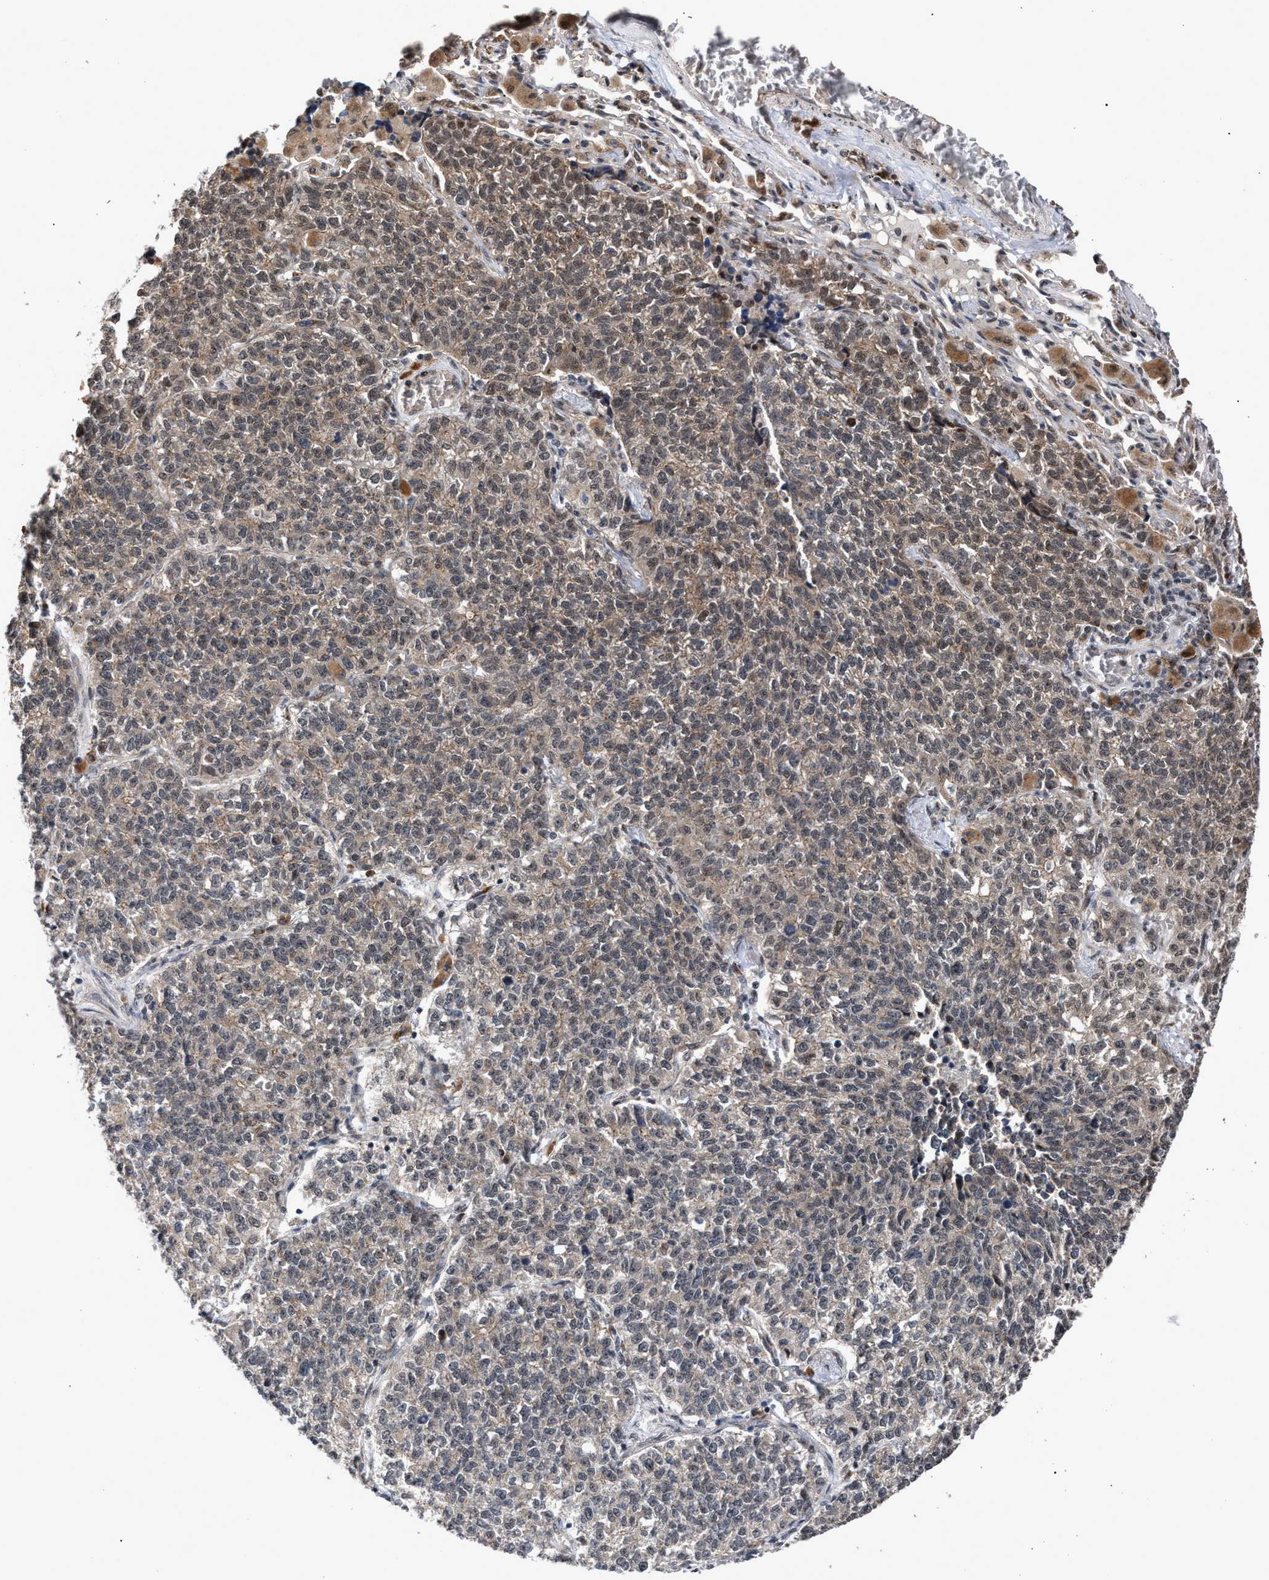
{"staining": {"intensity": "weak", "quantity": ">75%", "location": "cytoplasmic/membranous"}, "tissue": "lung cancer", "cell_type": "Tumor cells", "image_type": "cancer", "snomed": [{"axis": "morphology", "description": "Adenocarcinoma, NOS"}, {"axis": "topography", "description": "Lung"}], "caption": "A brown stain shows weak cytoplasmic/membranous positivity of a protein in lung cancer tumor cells.", "gene": "MKNK2", "patient": {"sex": "male", "age": 49}}